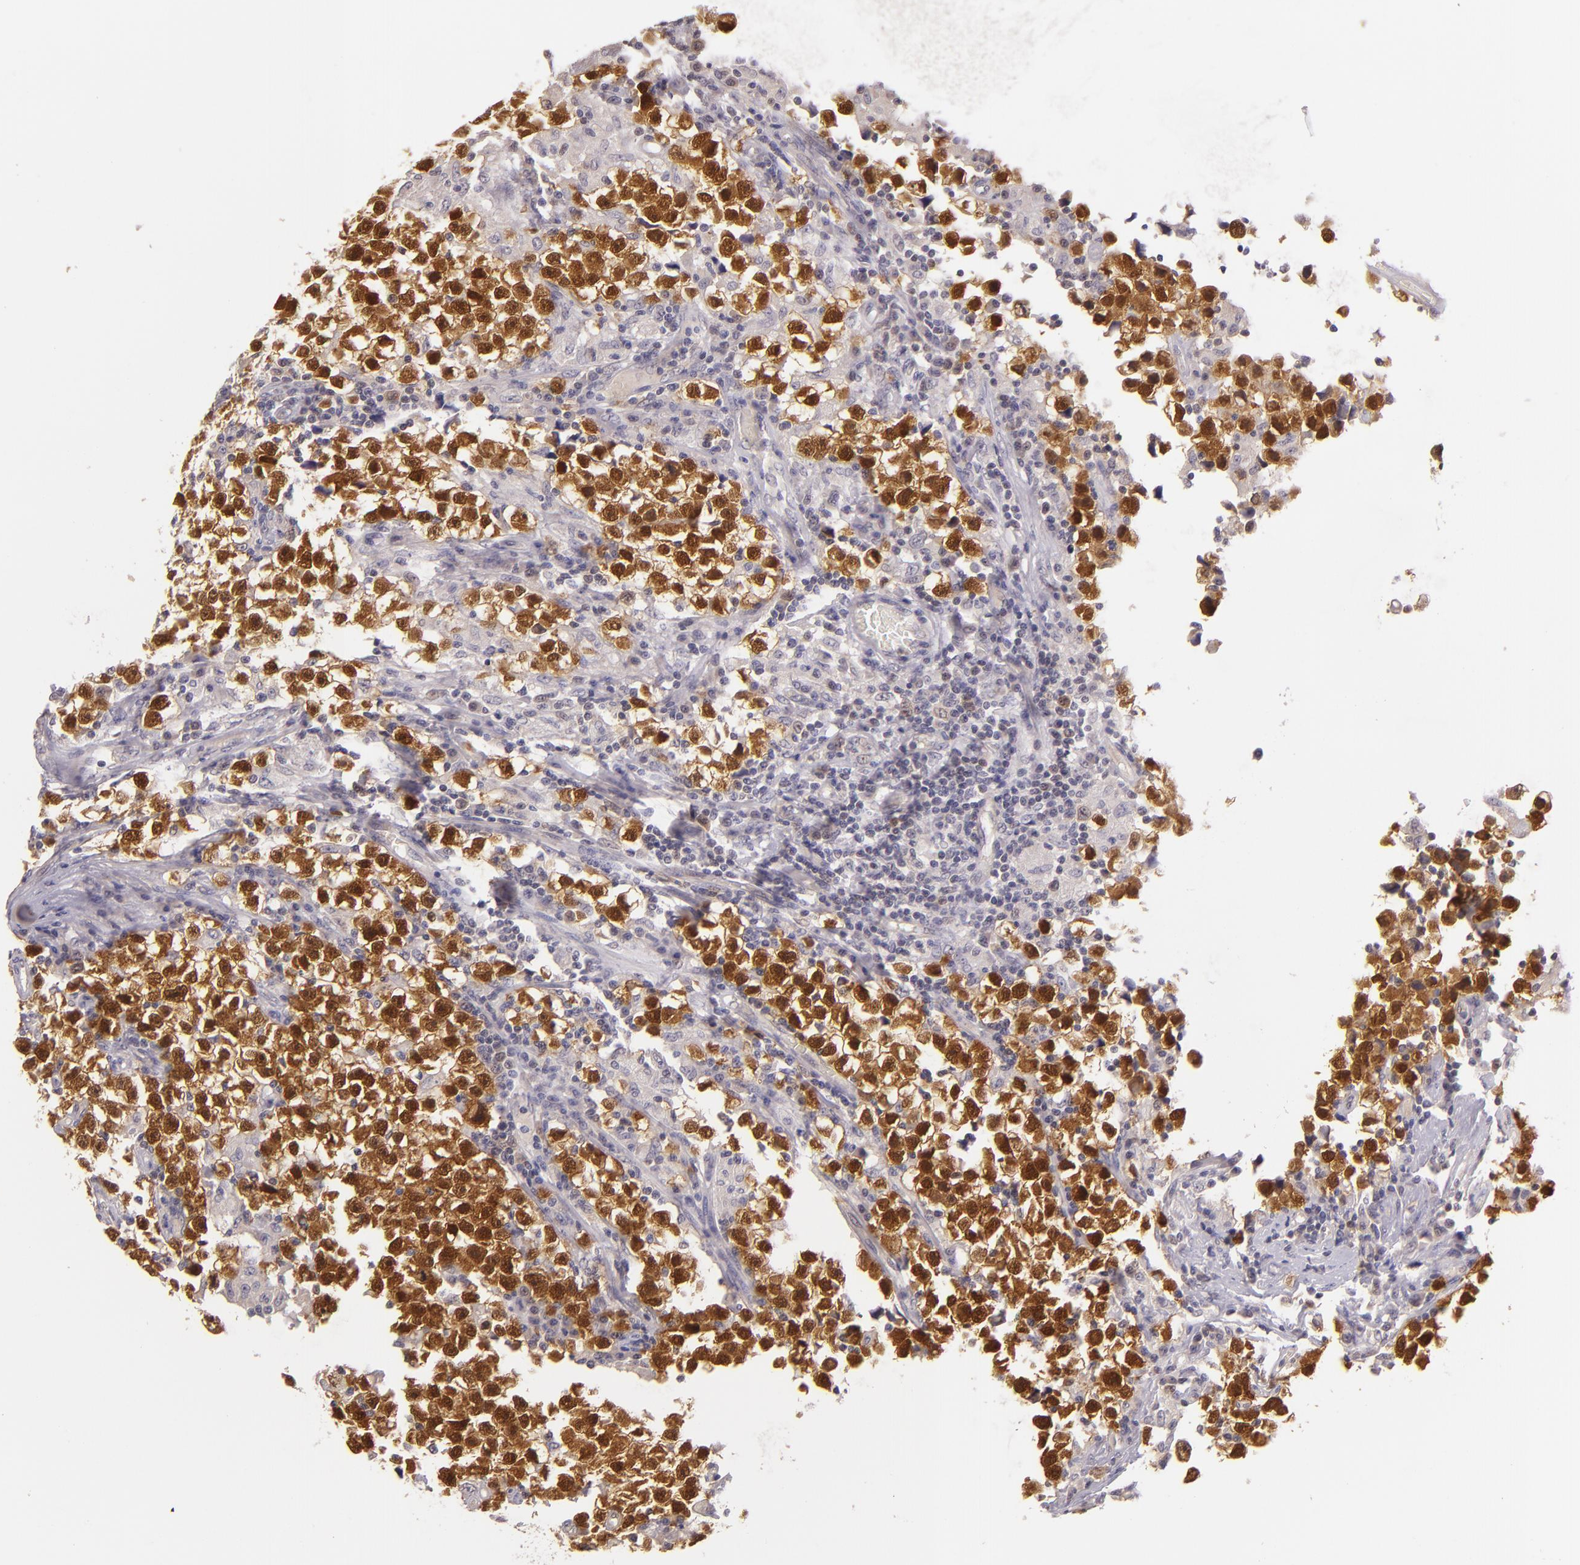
{"staining": {"intensity": "strong", "quantity": ">75%", "location": "cytoplasmic/membranous,nuclear"}, "tissue": "testis cancer", "cell_type": "Tumor cells", "image_type": "cancer", "snomed": [{"axis": "morphology", "description": "Seminoma, NOS"}, {"axis": "topography", "description": "Testis"}], "caption": "Brown immunohistochemical staining in human testis cancer demonstrates strong cytoplasmic/membranous and nuclear staining in approximately >75% of tumor cells. (Brightfield microscopy of DAB IHC at high magnification).", "gene": "CSE1L", "patient": {"sex": "male", "age": 33}}